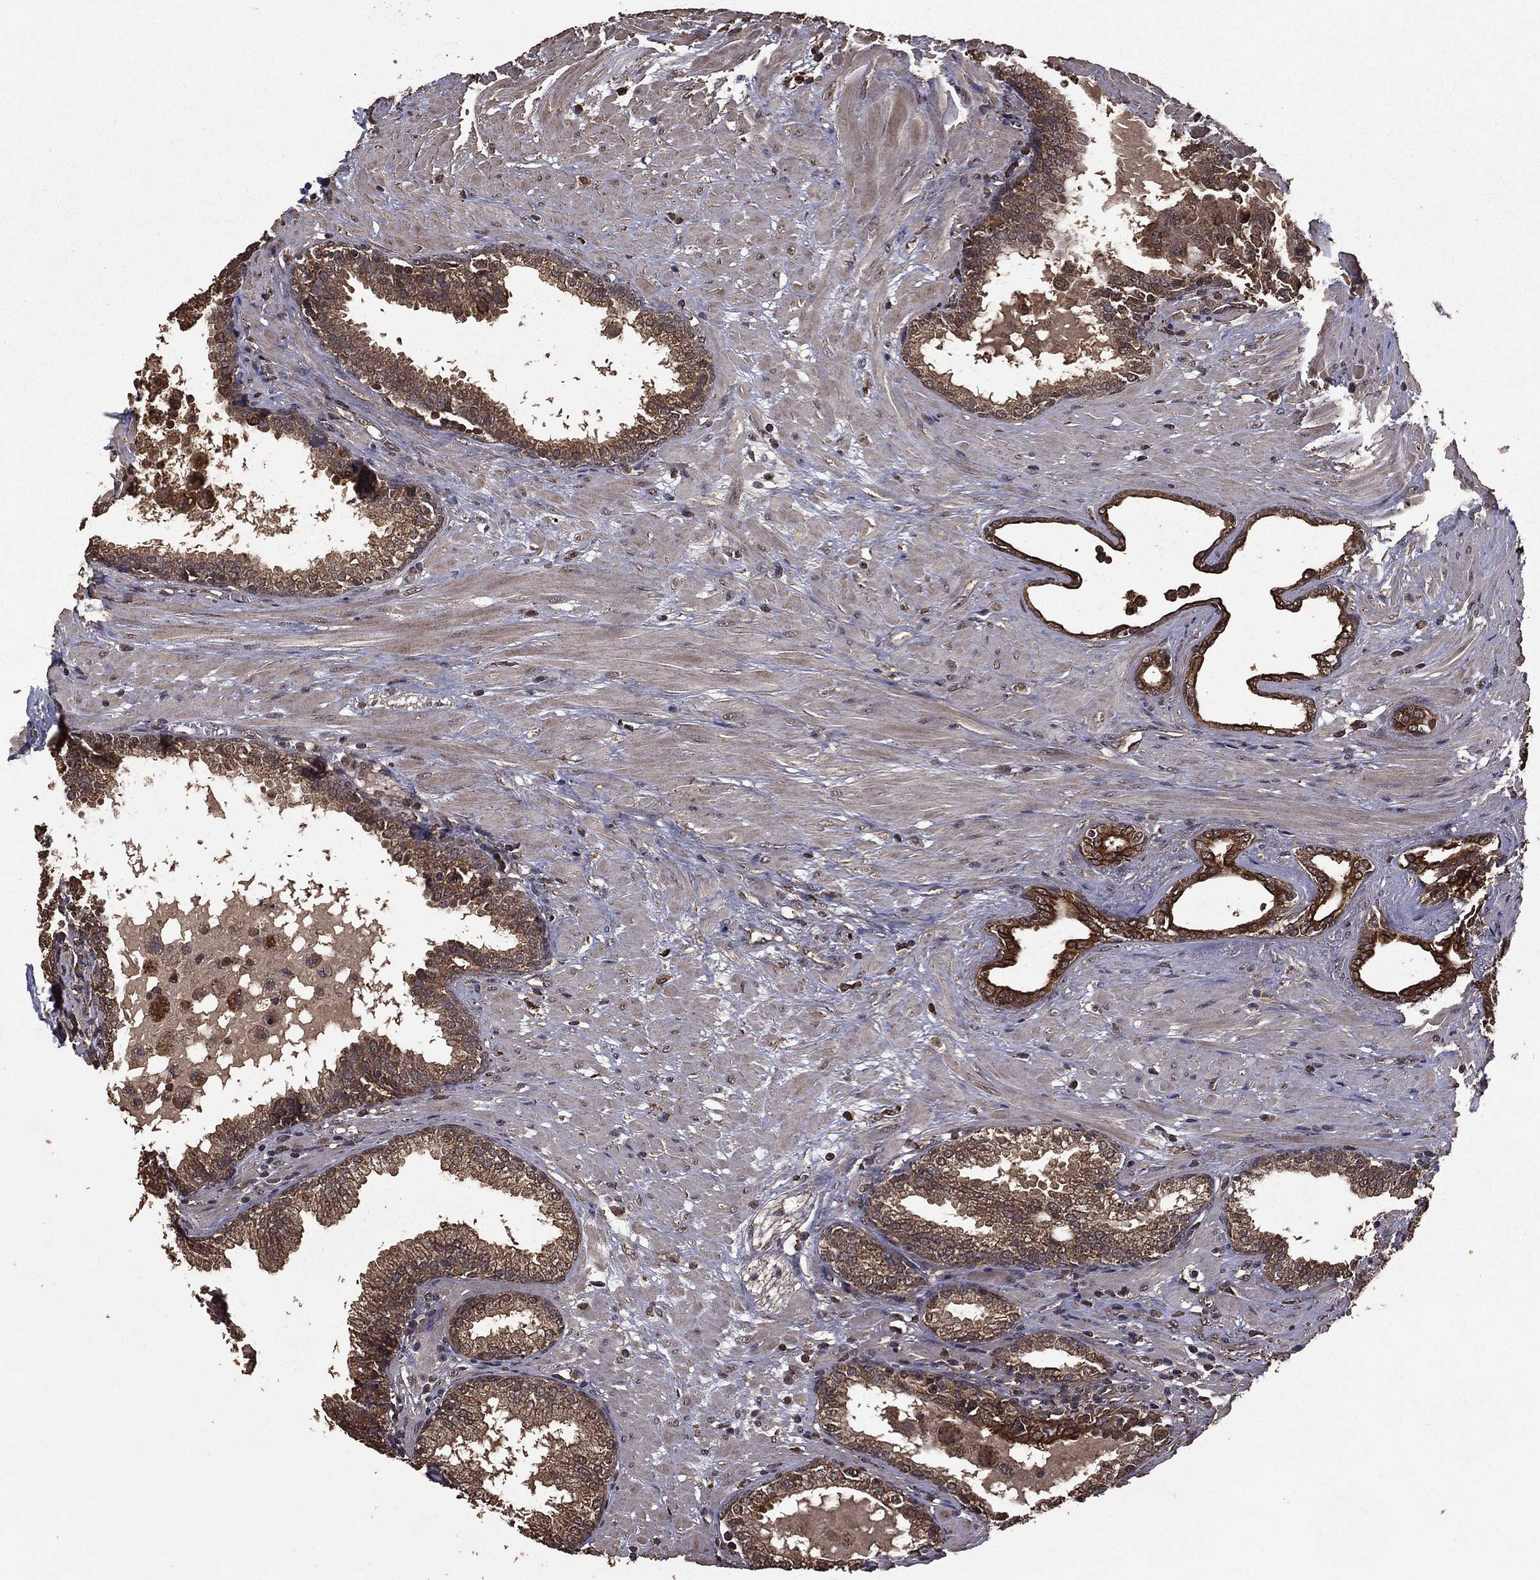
{"staining": {"intensity": "moderate", "quantity": "25%-75%", "location": "cytoplasmic/membranous"}, "tissue": "prostate", "cell_type": "Glandular cells", "image_type": "normal", "snomed": [{"axis": "morphology", "description": "Normal tissue, NOS"}, {"axis": "topography", "description": "Prostate"}], "caption": "This histopathology image demonstrates benign prostate stained with immunohistochemistry (IHC) to label a protein in brown. The cytoplasmic/membranous of glandular cells show moderate positivity for the protein. Nuclei are counter-stained blue.", "gene": "BIRC6", "patient": {"sex": "male", "age": 64}}